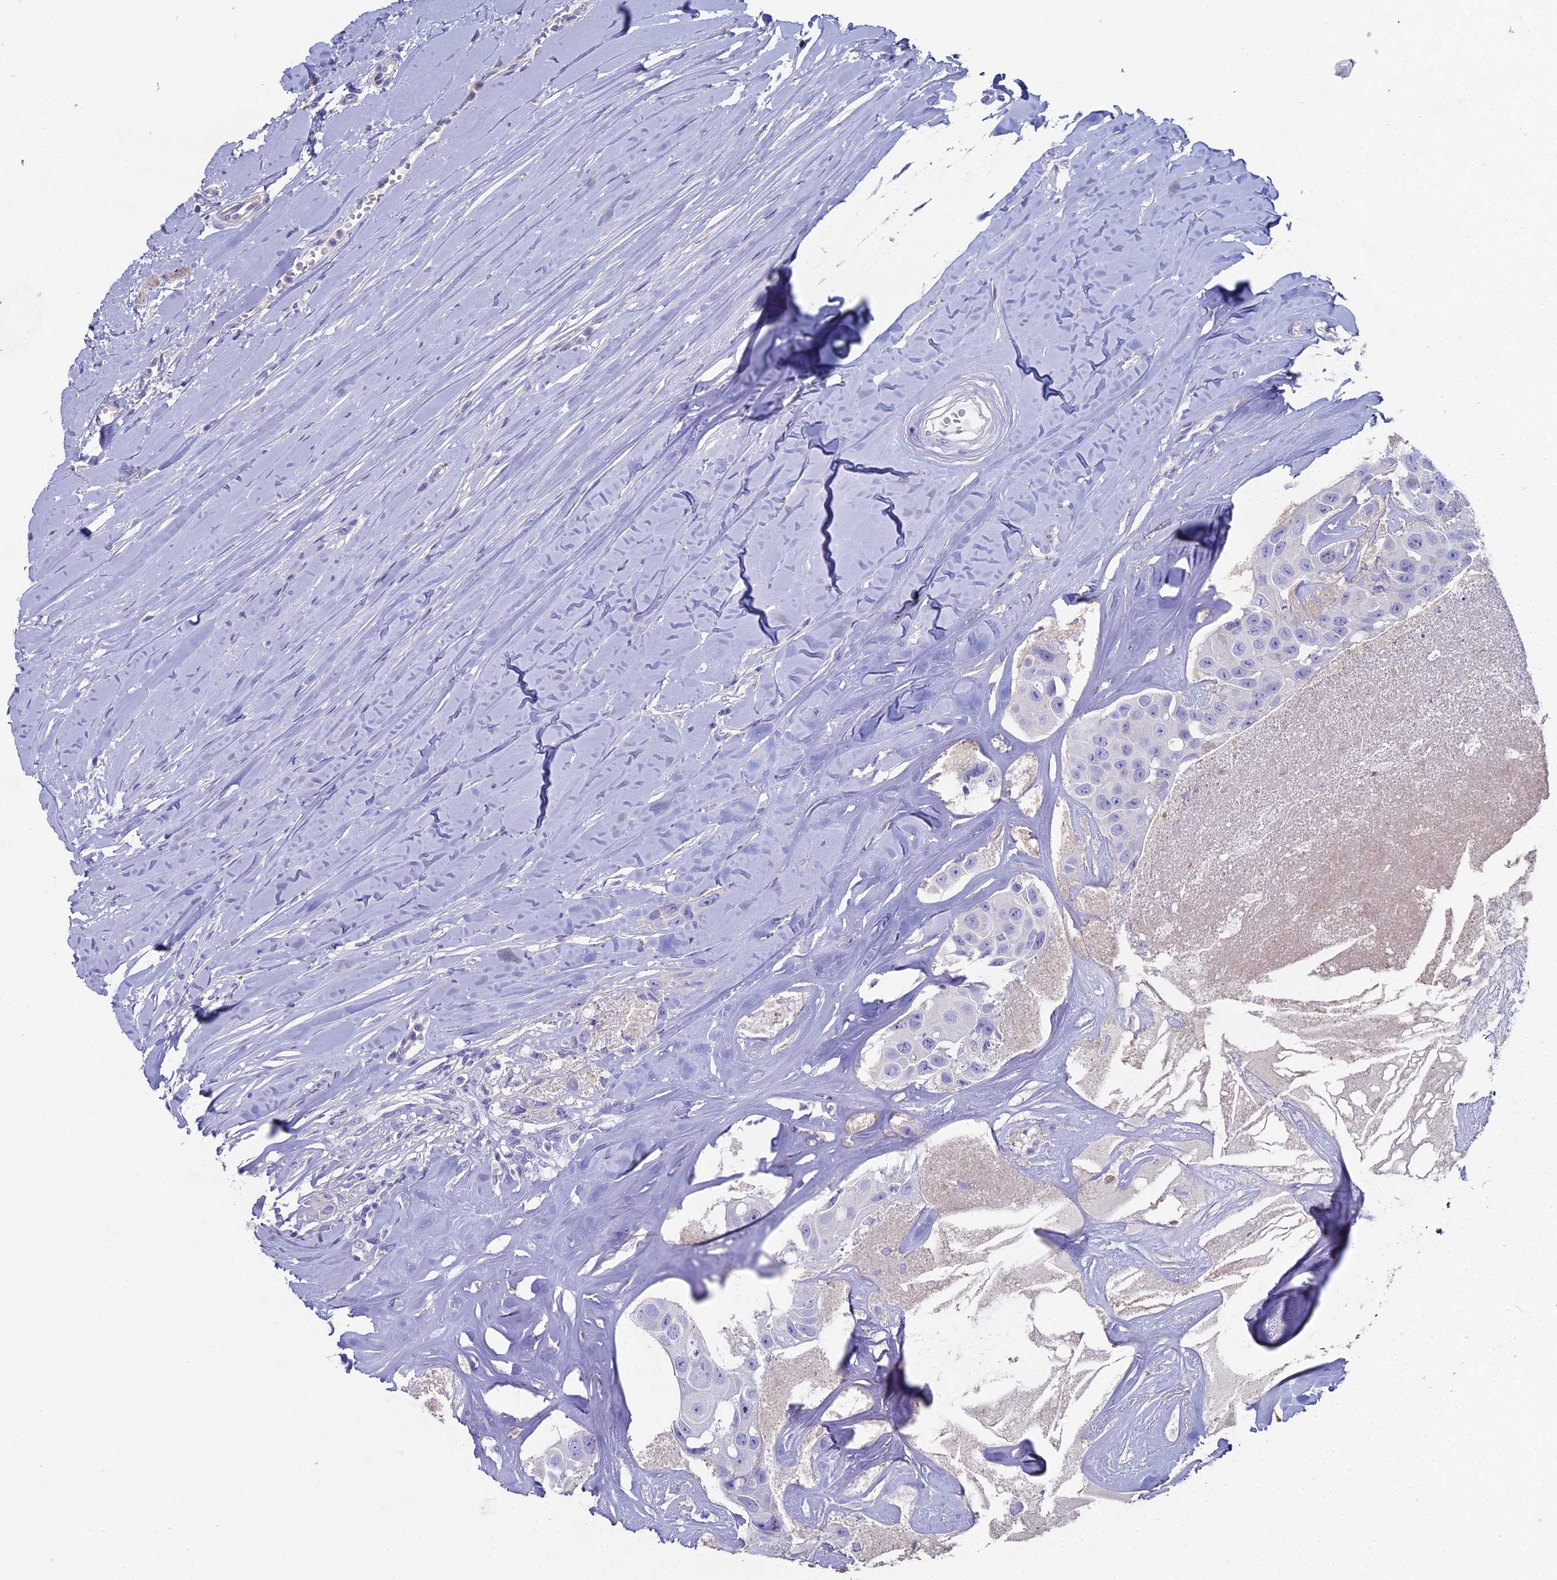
{"staining": {"intensity": "negative", "quantity": "none", "location": "none"}, "tissue": "head and neck cancer", "cell_type": "Tumor cells", "image_type": "cancer", "snomed": [{"axis": "morphology", "description": "Adenocarcinoma, NOS"}, {"axis": "morphology", "description": "Adenocarcinoma, metastatic, NOS"}, {"axis": "topography", "description": "Head-Neck"}], "caption": "The immunohistochemistry (IHC) photomicrograph has no significant positivity in tumor cells of head and neck cancer (adenocarcinoma) tissue. (DAB IHC visualized using brightfield microscopy, high magnification).", "gene": "NCAM1", "patient": {"sex": "male", "age": 75}}